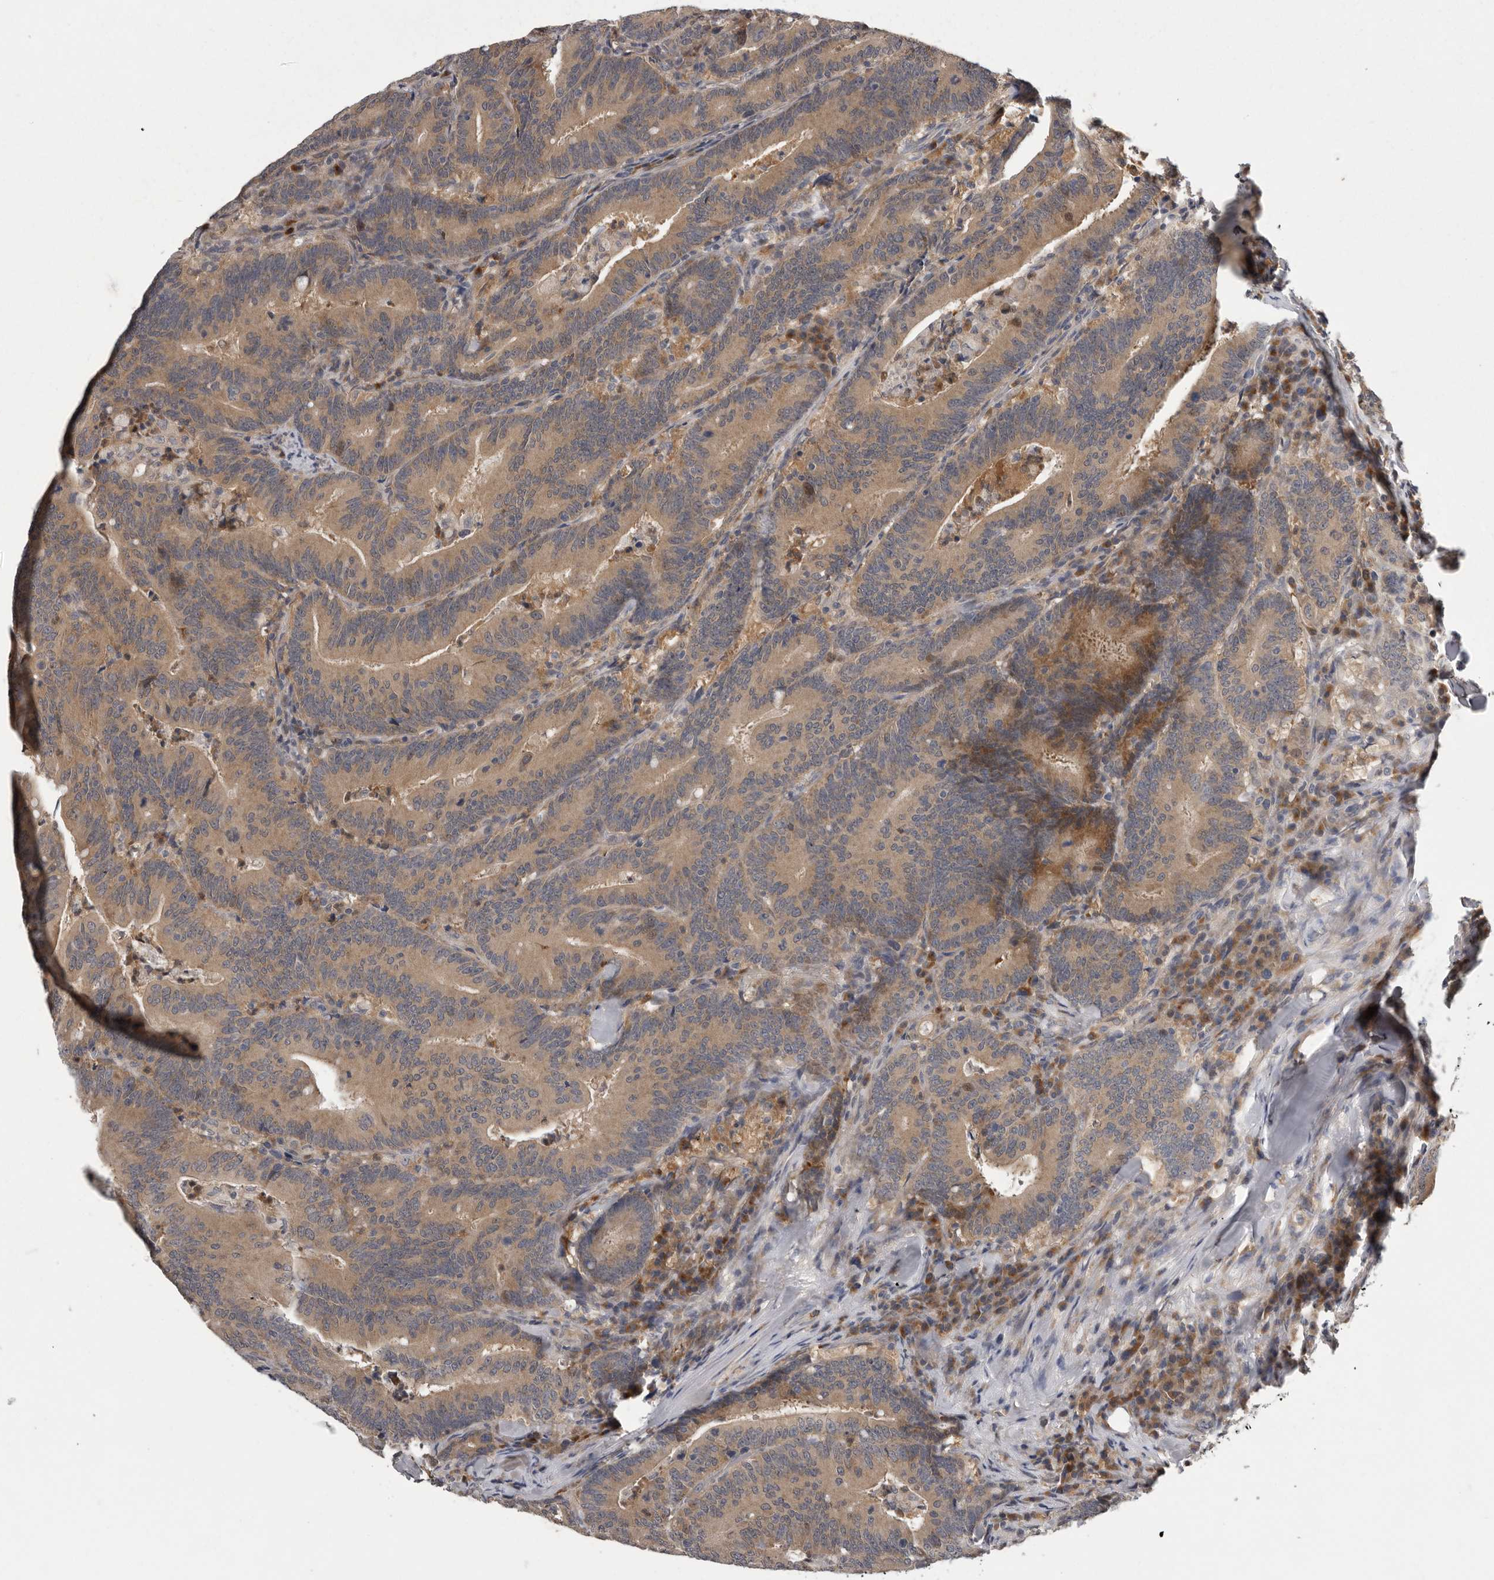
{"staining": {"intensity": "weak", "quantity": ">75%", "location": "cytoplasmic/membranous"}, "tissue": "colorectal cancer", "cell_type": "Tumor cells", "image_type": "cancer", "snomed": [{"axis": "morphology", "description": "Adenocarcinoma, NOS"}, {"axis": "topography", "description": "Colon"}], "caption": "Tumor cells show weak cytoplasmic/membranous staining in approximately >75% of cells in colorectal cancer (adenocarcinoma).", "gene": "RALGPS2", "patient": {"sex": "female", "age": 66}}